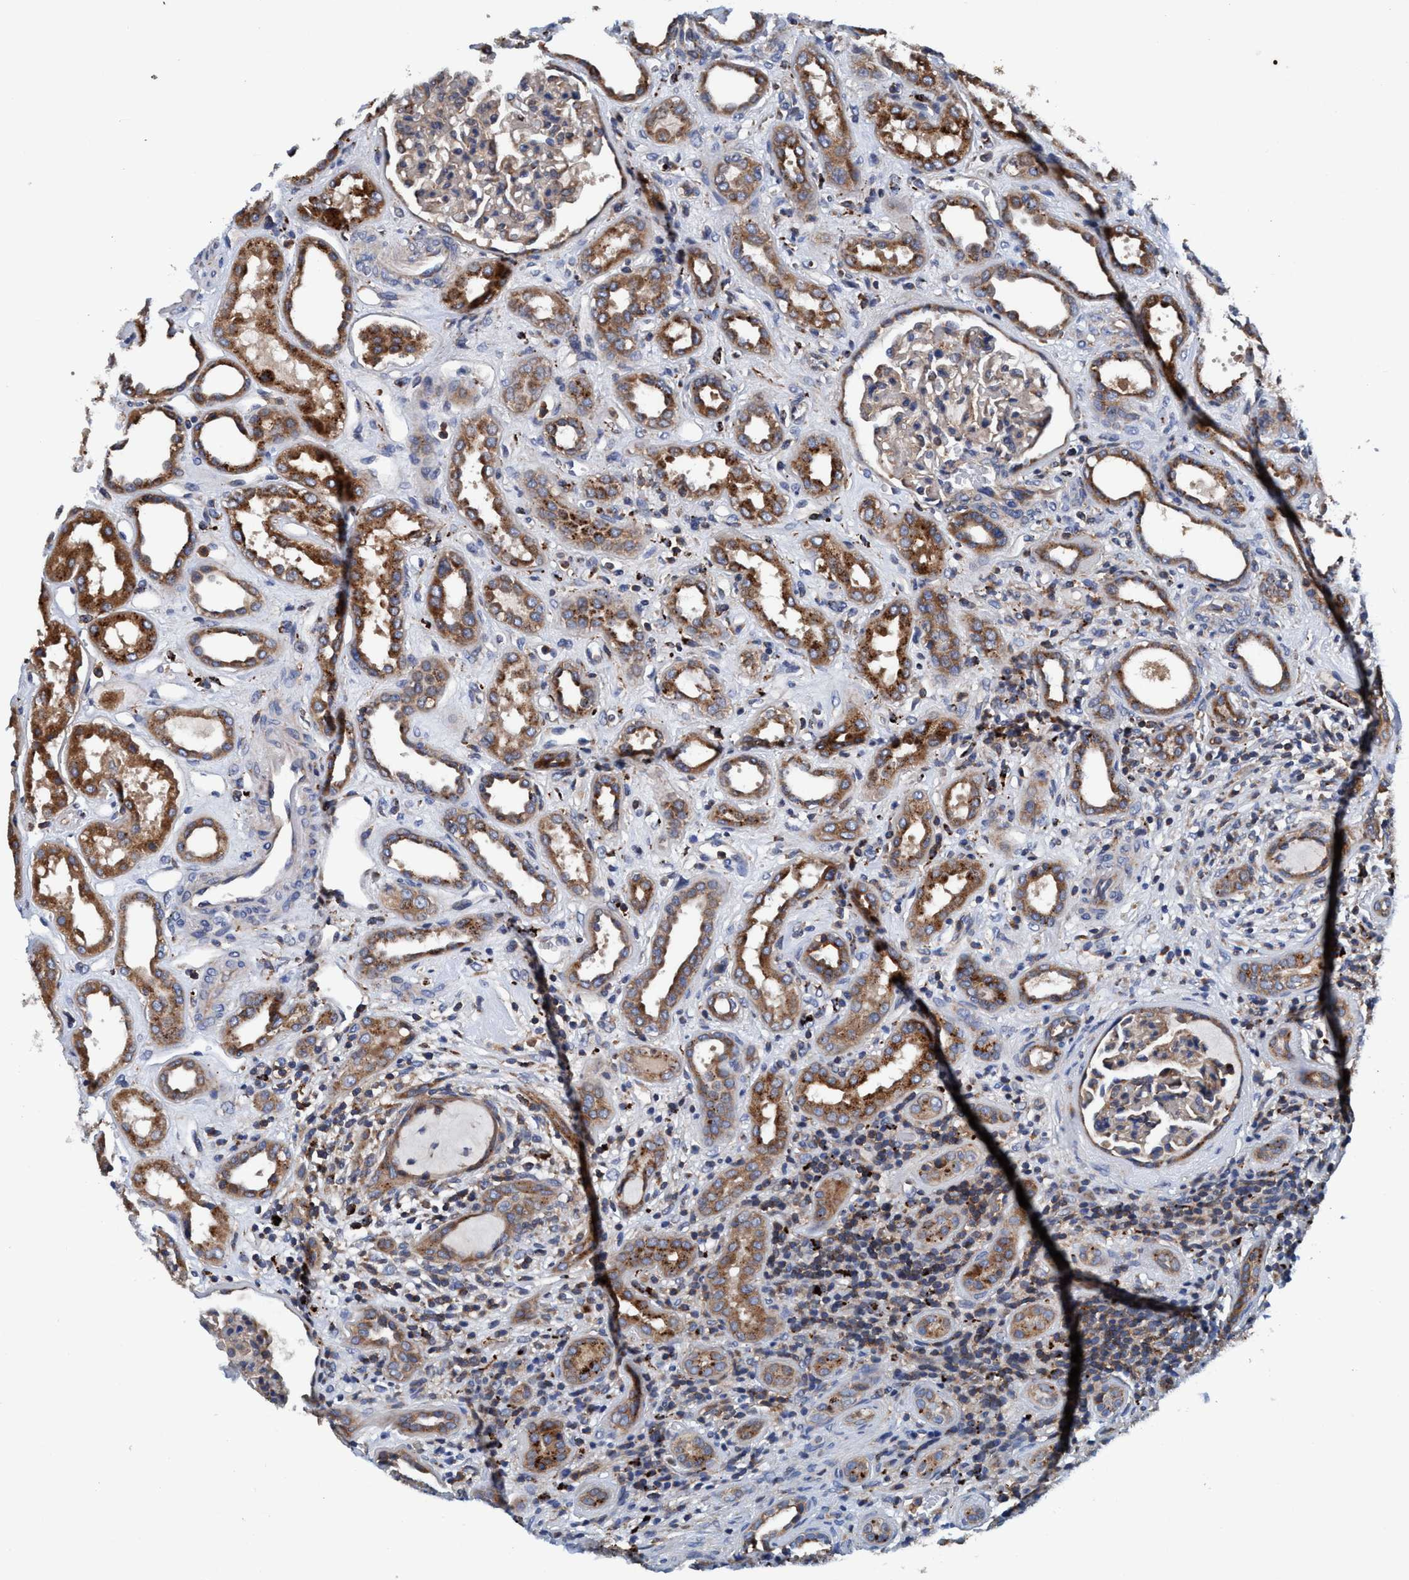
{"staining": {"intensity": "weak", "quantity": "<25%", "location": "cytoplasmic/membranous"}, "tissue": "kidney", "cell_type": "Cells in glomeruli", "image_type": "normal", "snomed": [{"axis": "morphology", "description": "Normal tissue, NOS"}, {"axis": "topography", "description": "Kidney"}], "caption": "DAB immunohistochemical staining of unremarkable kidney displays no significant positivity in cells in glomeruli. Brightfield microscopy of immunohistochemistry (IHC) stained with DAB (3,3'-diaminobenzidine) (brown) and hematoxylin (blue), captured at high magnification.", "gene": "ENDOG", "patient": {"sex": "male", "age": 59}}